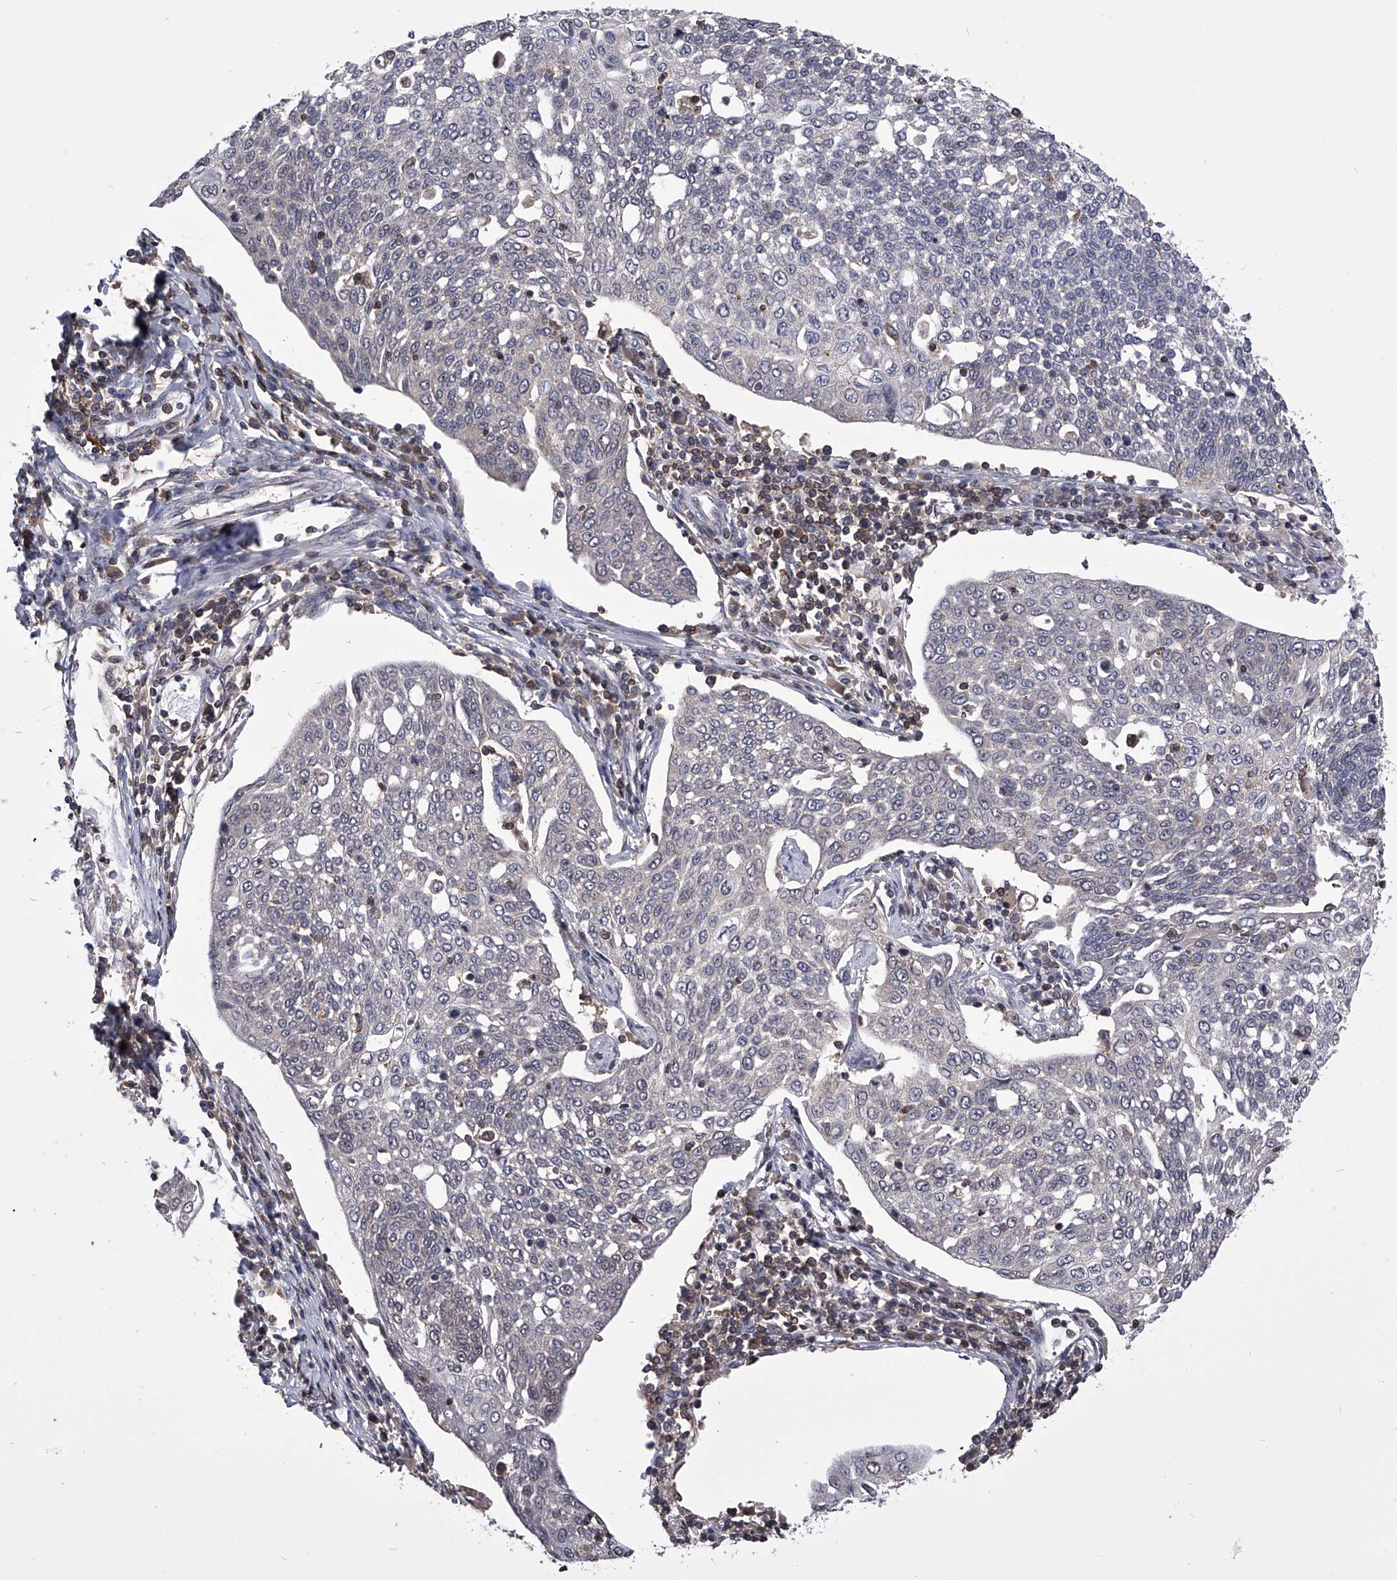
{"staining": {"intensity": "negative", "quantity": "none", "location": "none"}, "tissue": "cervical cancer", "cell_type": "Tumor cells", "image_type": "cancer", "snomed": [{"axis": "morphology", "description": "Squamous cell carcinoma, NOS"}, {"axis": "topography", "description": "Cervix"}], "caption": "This is a photomicrograph of immunohistochemistry (IHC) staining of cervical cancer (squamous cell carcinoma), which shows no positivity in tumor cells.", "gene": "PAN3", "patient": {"sex": "female", "age": 34}}